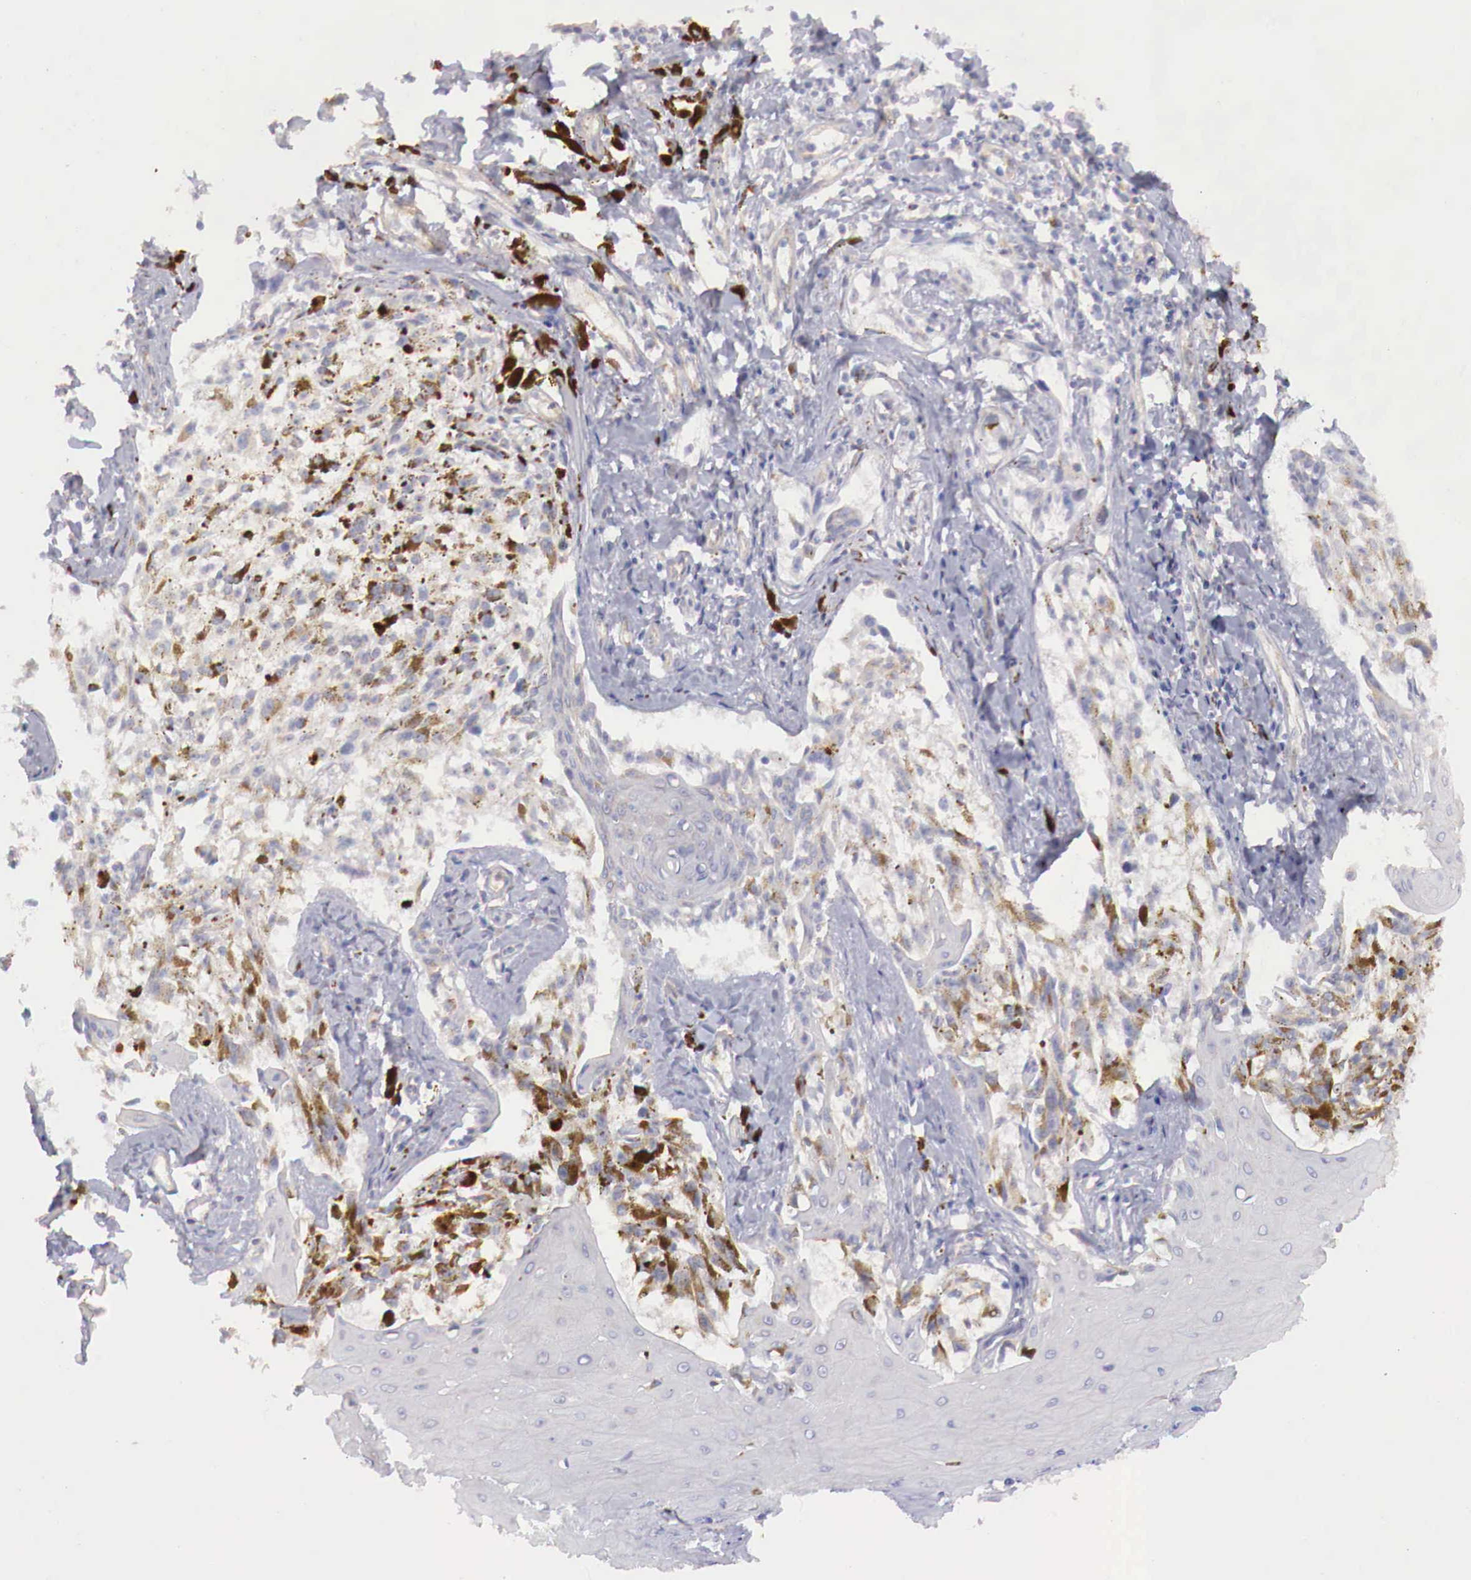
{"staining": {"intensity": "negative", "quantity": "none", "location": "none"}, "tissue": "melanoma", "cell_type": "Tumor cells", "image_type": "cancer", "snomed": [{"axis": "morphology", "description": "Malignant melanoma, NOS"}, {"axis": "topography", "description": "Skin"}], "caption": "The histopathology image shows no significant positivity in tumor cells of malignant melanoma. (Immunohistochemistry, brightfield microscopy, high magnification).", "gene": "KLHDC7B", "patient": {"sex": "female", "age": 82}}